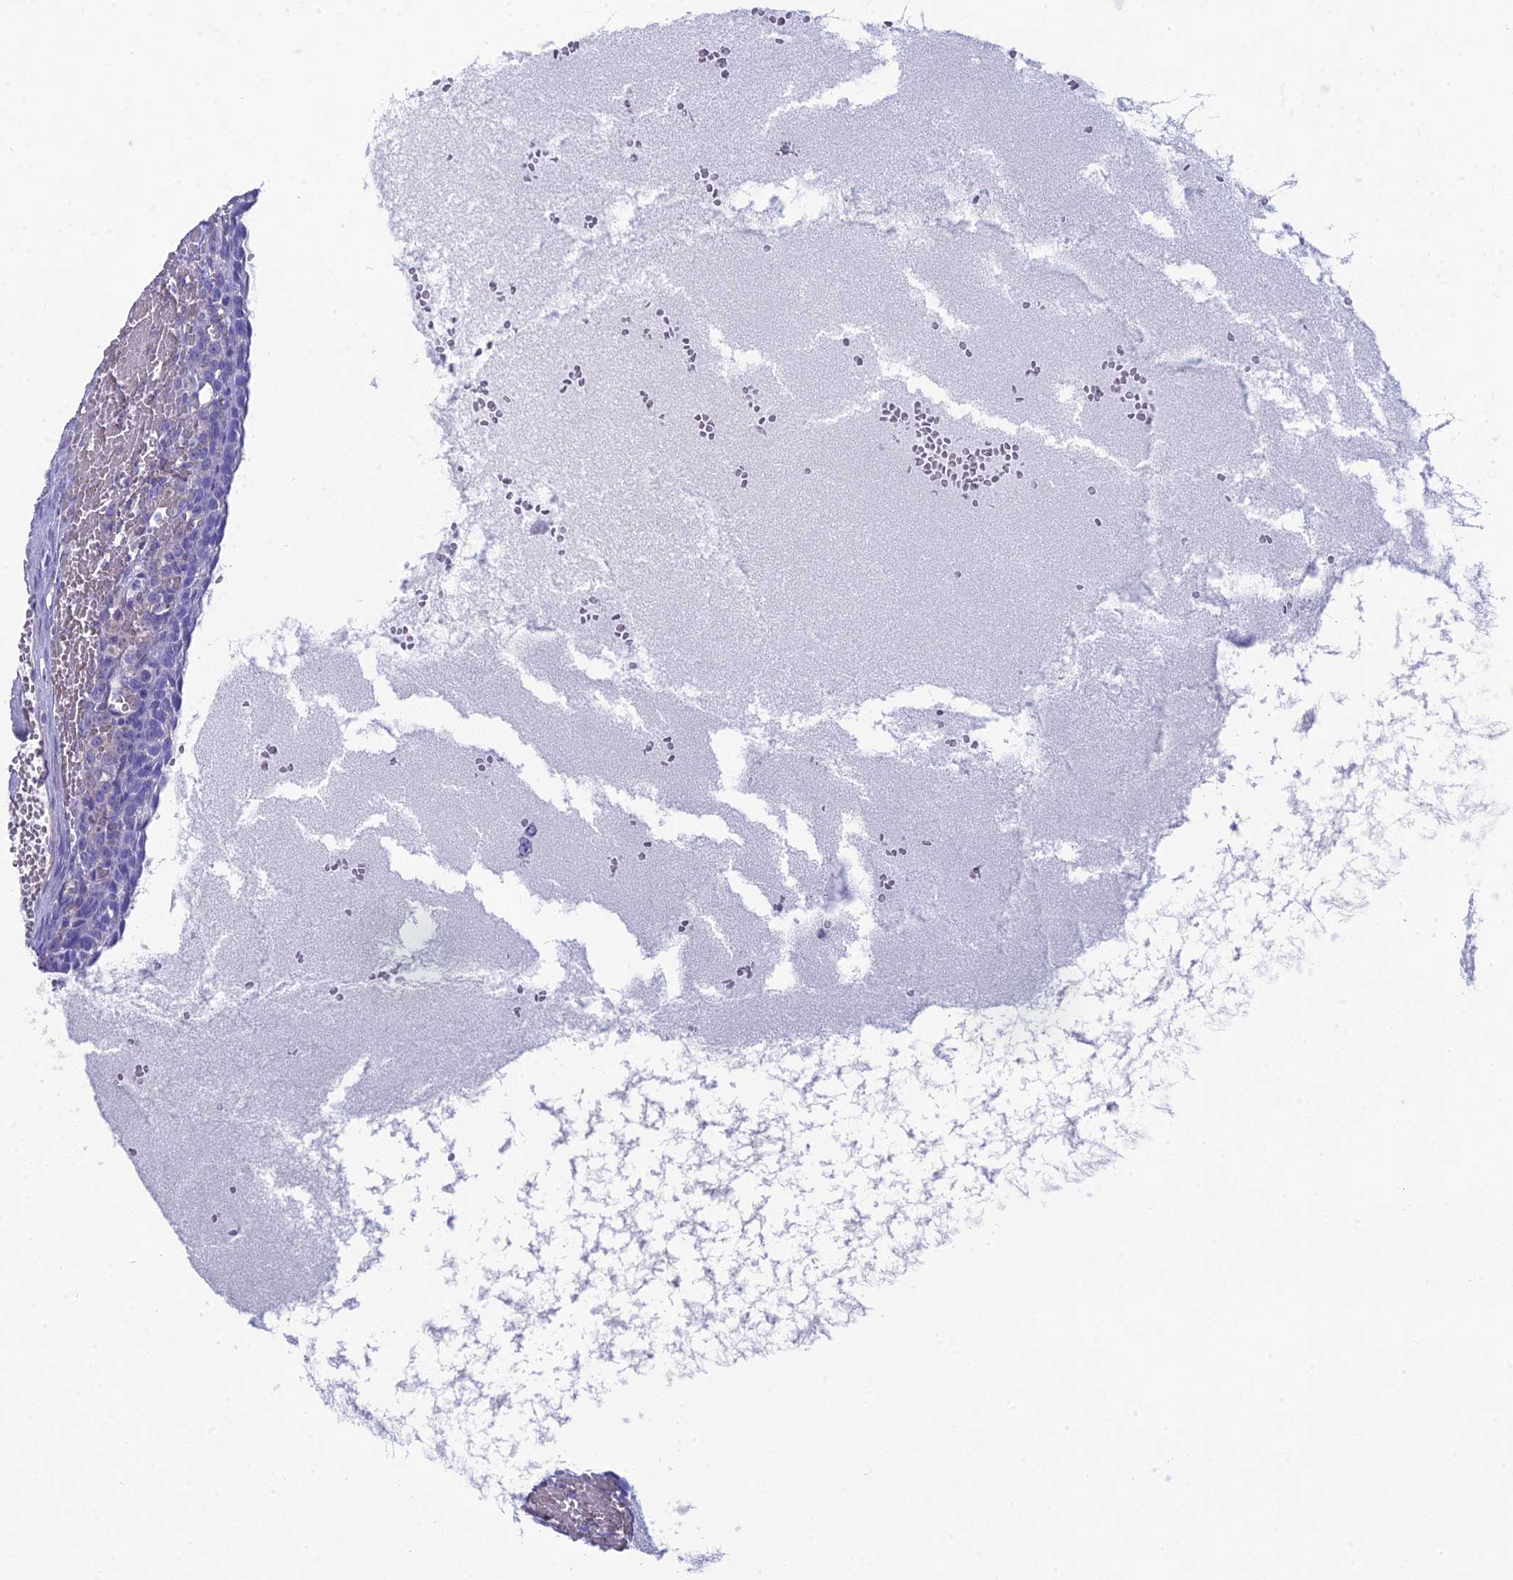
{"staining": {"intensity": "weak", "quantity": "<25%", "location": "cytoplasmic/membranous"}, "tissue": "ovary", "cell_type": "Ovarian stroma cells", "image_type": "normal", "snomed": [{"axis": "morphology", "description": "Adenocarcinoma, NOS"}, {"axis": "topography", "description": "Endometrium"}], "caption": "Image shows no protein positivity in ovarian stroma cells of unremarkable ovary.", "gene": "TNS1", "patient": {"sex": "female", "age": 32}}